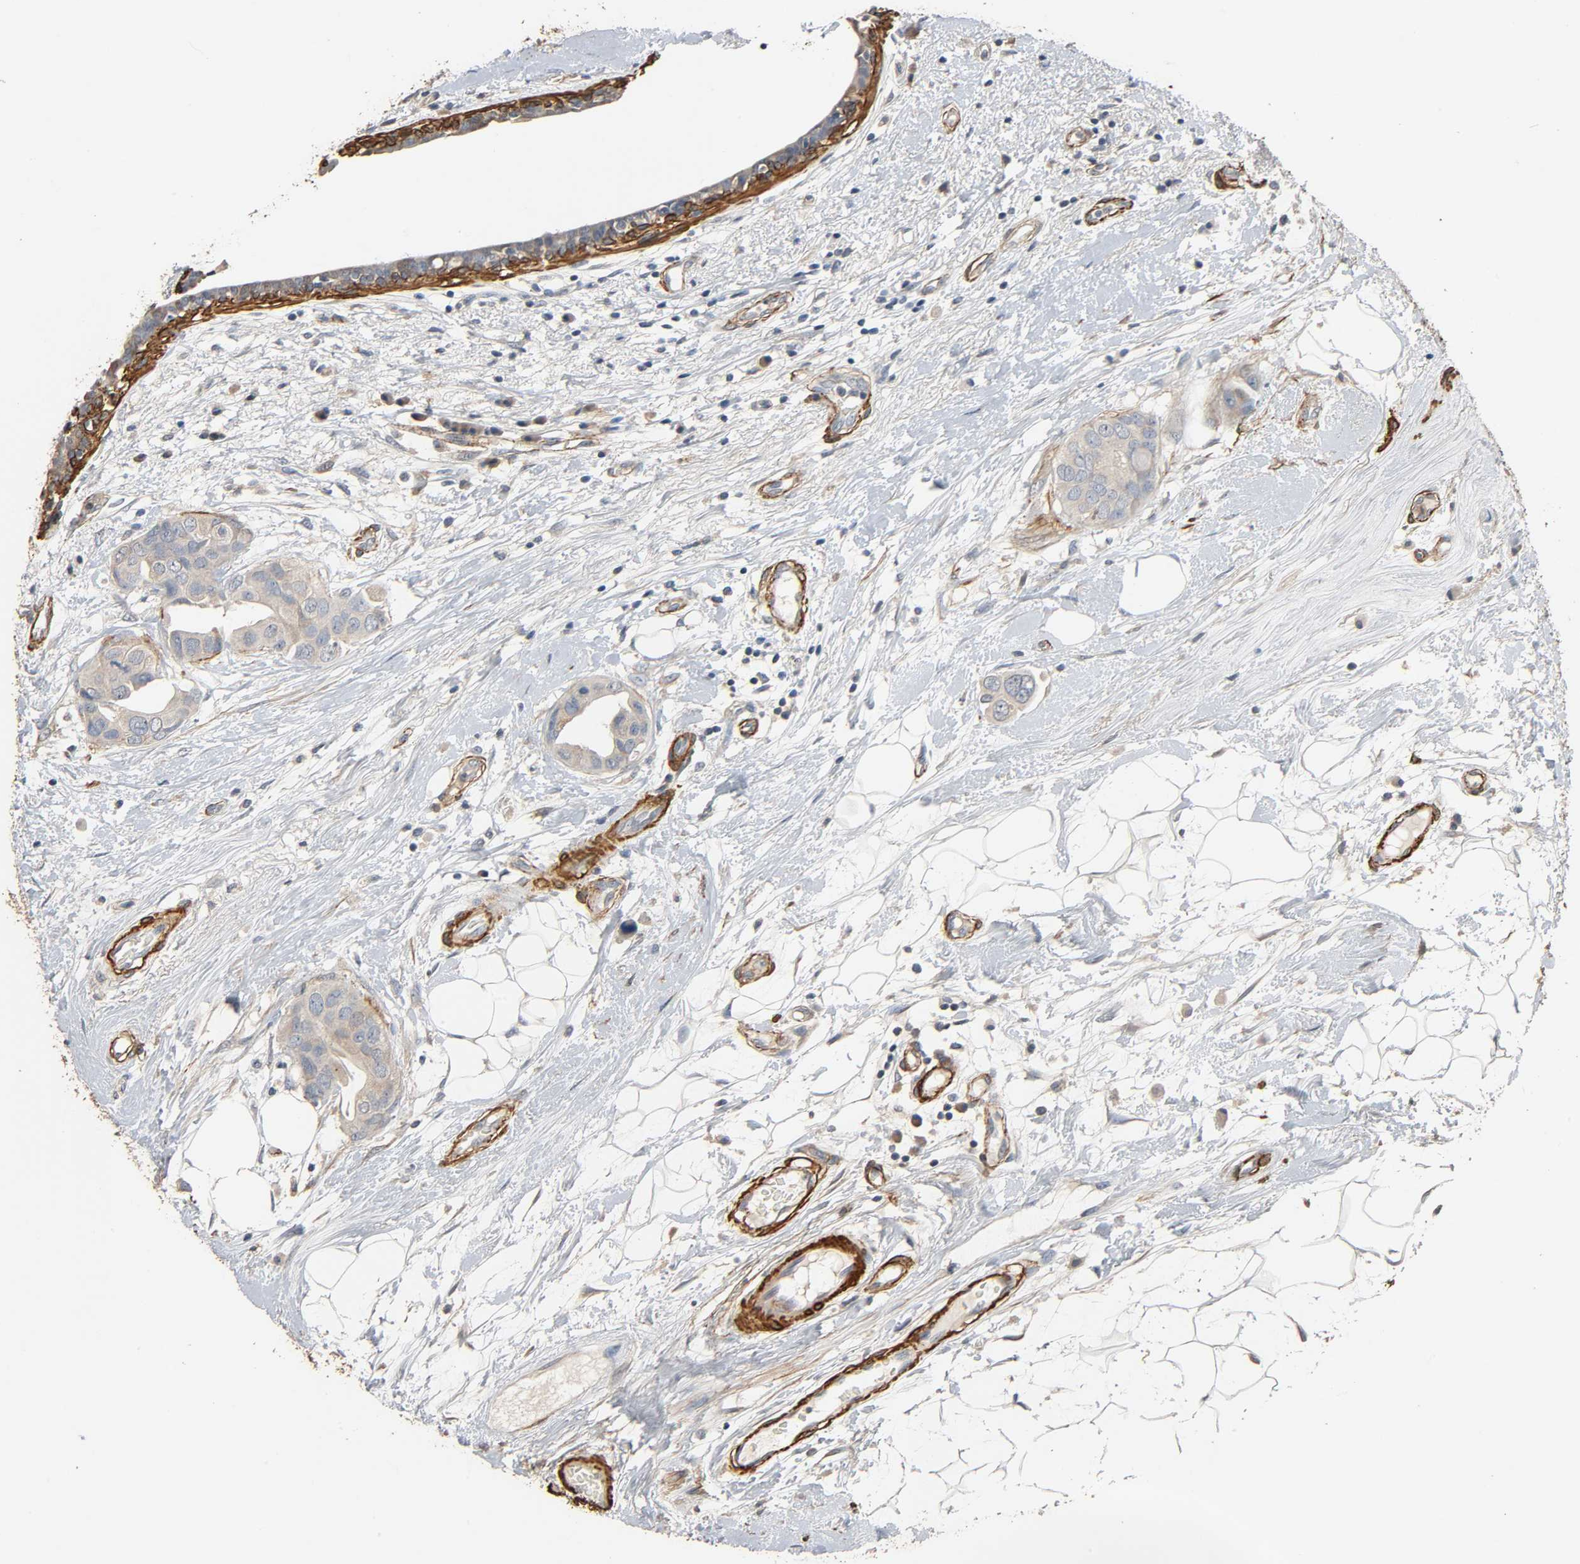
{"staining": {"intensity": "weak", "quantity": ">75%", "location": "cytoplasmic/membranous"}, "tissue": "breast cancer", "cell_type": "Tumor cells", "image_type": "cancer", "snomed": [{"axis": "morphology", "description": "Duct carcinoma"}, {"axis": "topography", "description": "Breast"}], "caption": "High-magnification brightfield microscopy of invasive ductal carcinoma (breast) stained with DAB (3,3'-diaminobenzidine) (brown) and counterstained with hematoxylin (blue). tumor cells exhibit weak cytoplasmic/membranous positivity is seen in approximately>75% of cells. (Stains: DAB in brown, nuclei in blue, Microscopy: brightfield microscopy at high magnification).", "gene": "GSTA3", "patient": {"sex": "female", "age": 40}}